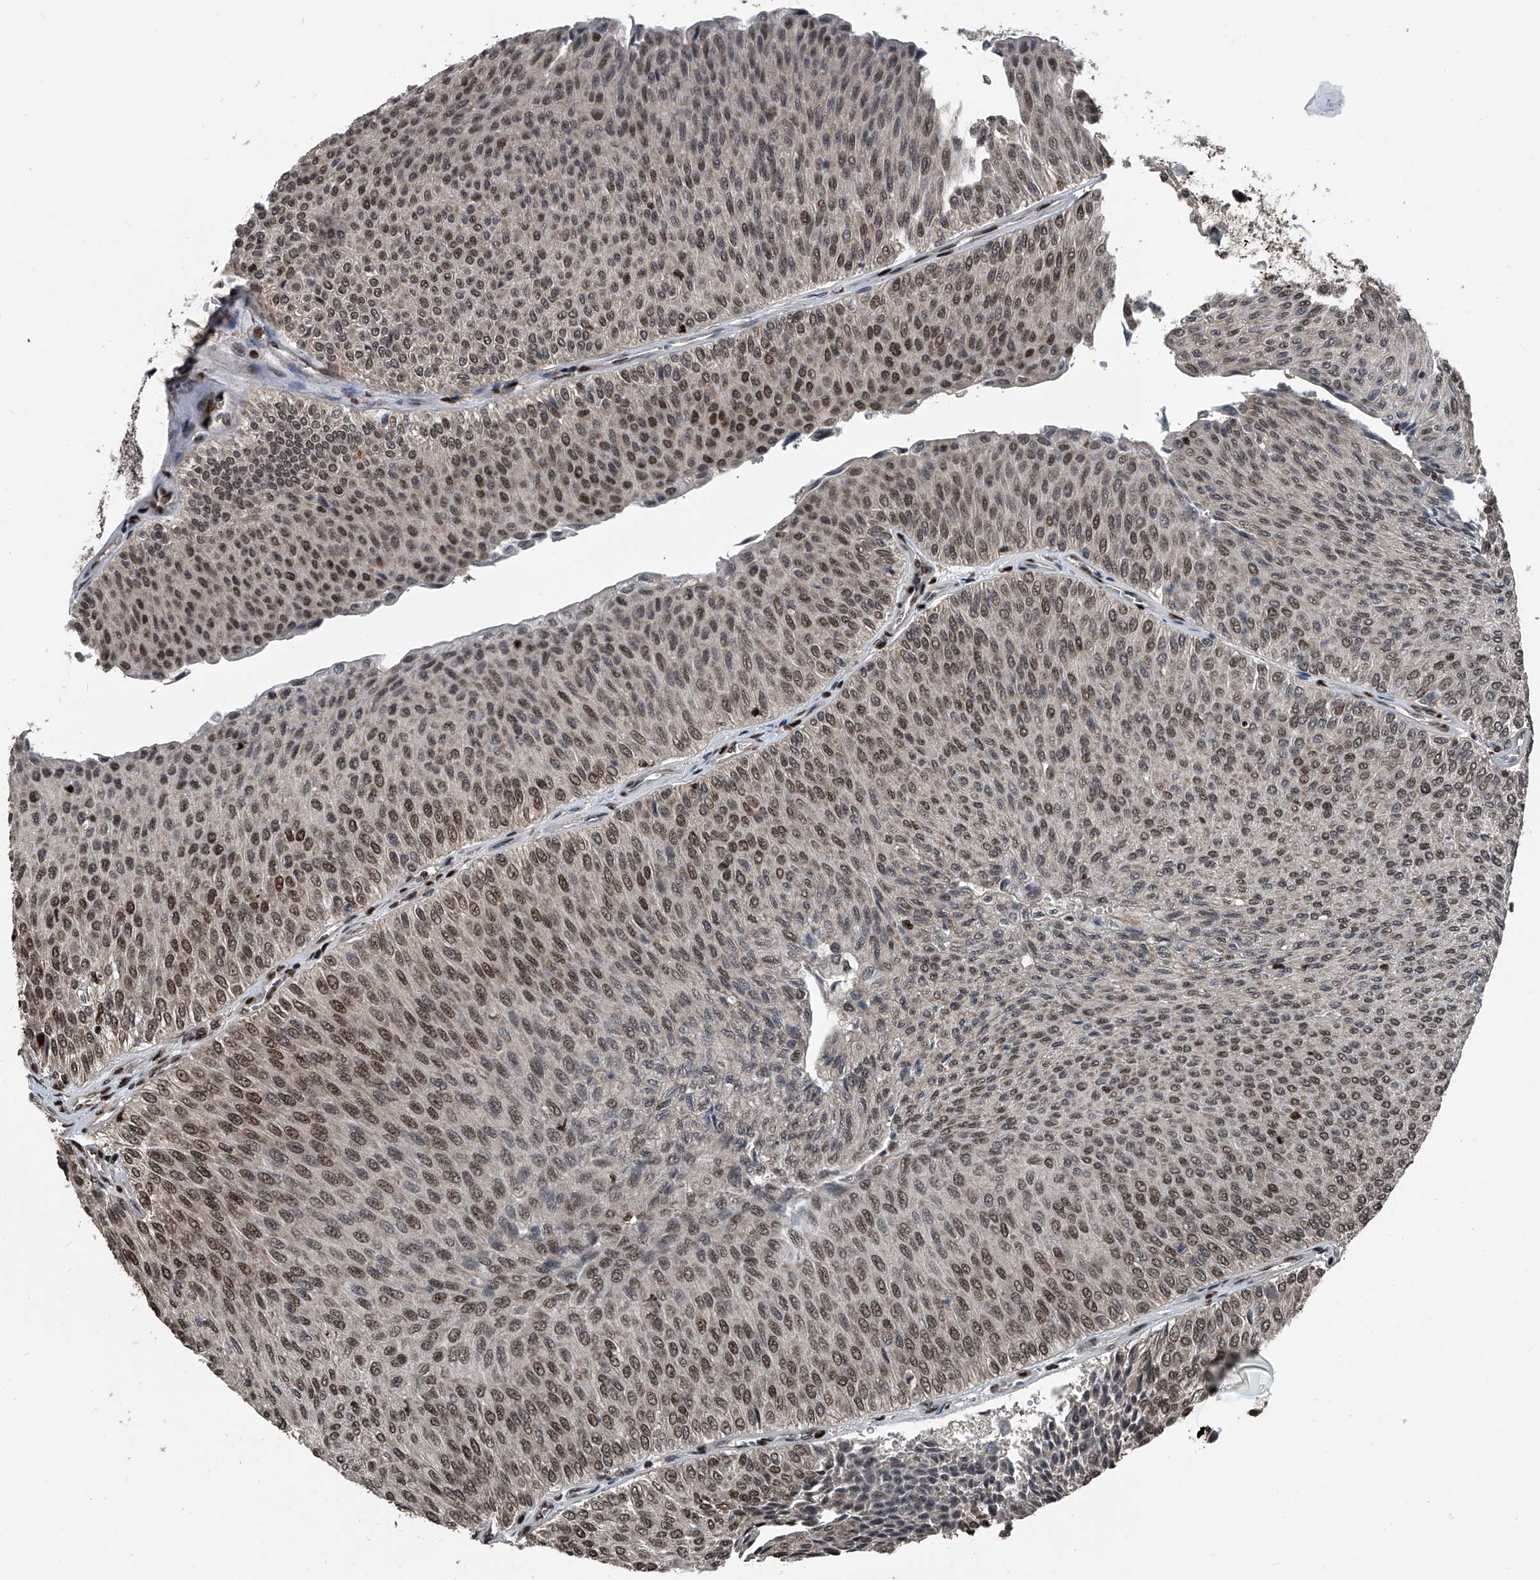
{"staining": {"intensity": "moderate", "quantity": ">75%", "location": "nuclear"}, "tissue": "urothelial cancer", "cell_type": "Tumor cells", "image_type": "cancer", "snomed": [{"axis": "morphology", "description": "Urothelial carcinoma, Low grade"}, {"axis": "topography", "description": "Urinary bladder"}], "caption": "A micrograph of low-grade urothelial carcinoma stained for a protein shows moderate nuclear brown staining in tumor cells.", "gene": "FKBP5", "patient": {"sex": "male", "age": 78}}